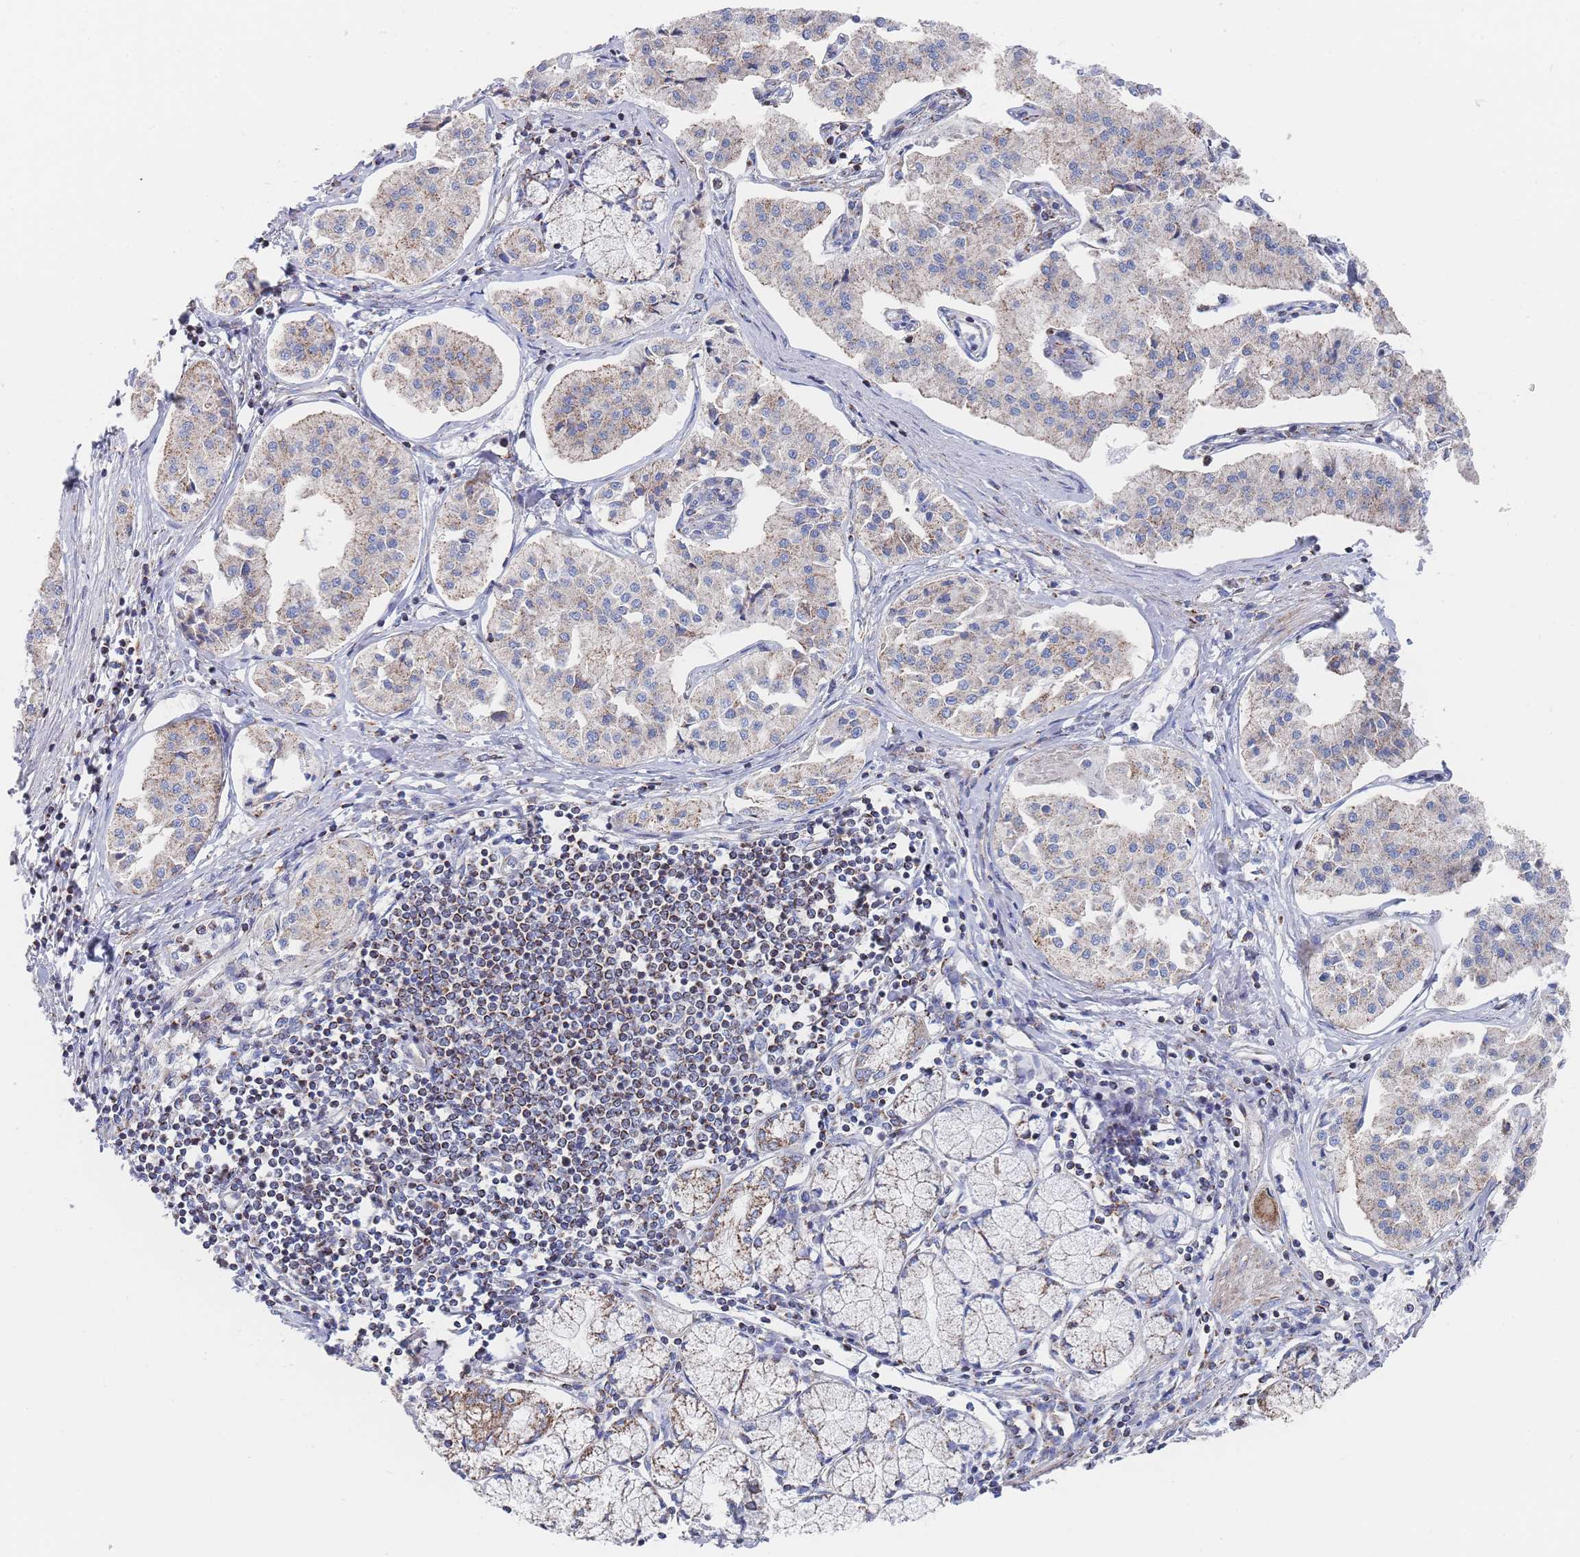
{"staining": {"intensity": "moderate", "quantity": "25%-75%", "location": "cytoplasmic/membranous"}, "tissue": "pancreatic cancer", "cell_type": "Tumor cells", "image_type": "cancer", "snomed": [{"axis": "morphology", "description": "Adenocarcinoma, NOS"}, {"axis": "topography", "description": "Pancreas"}], "caption": "Immunohistochemical staining of human pancreatic cancer reveals medium levels of moderate cytoplasmic/membranous positivity in approximately 25%-75% of tumor cells.", "gene": "IKZF4", "patient": {"sex": "female", "age": 50}}